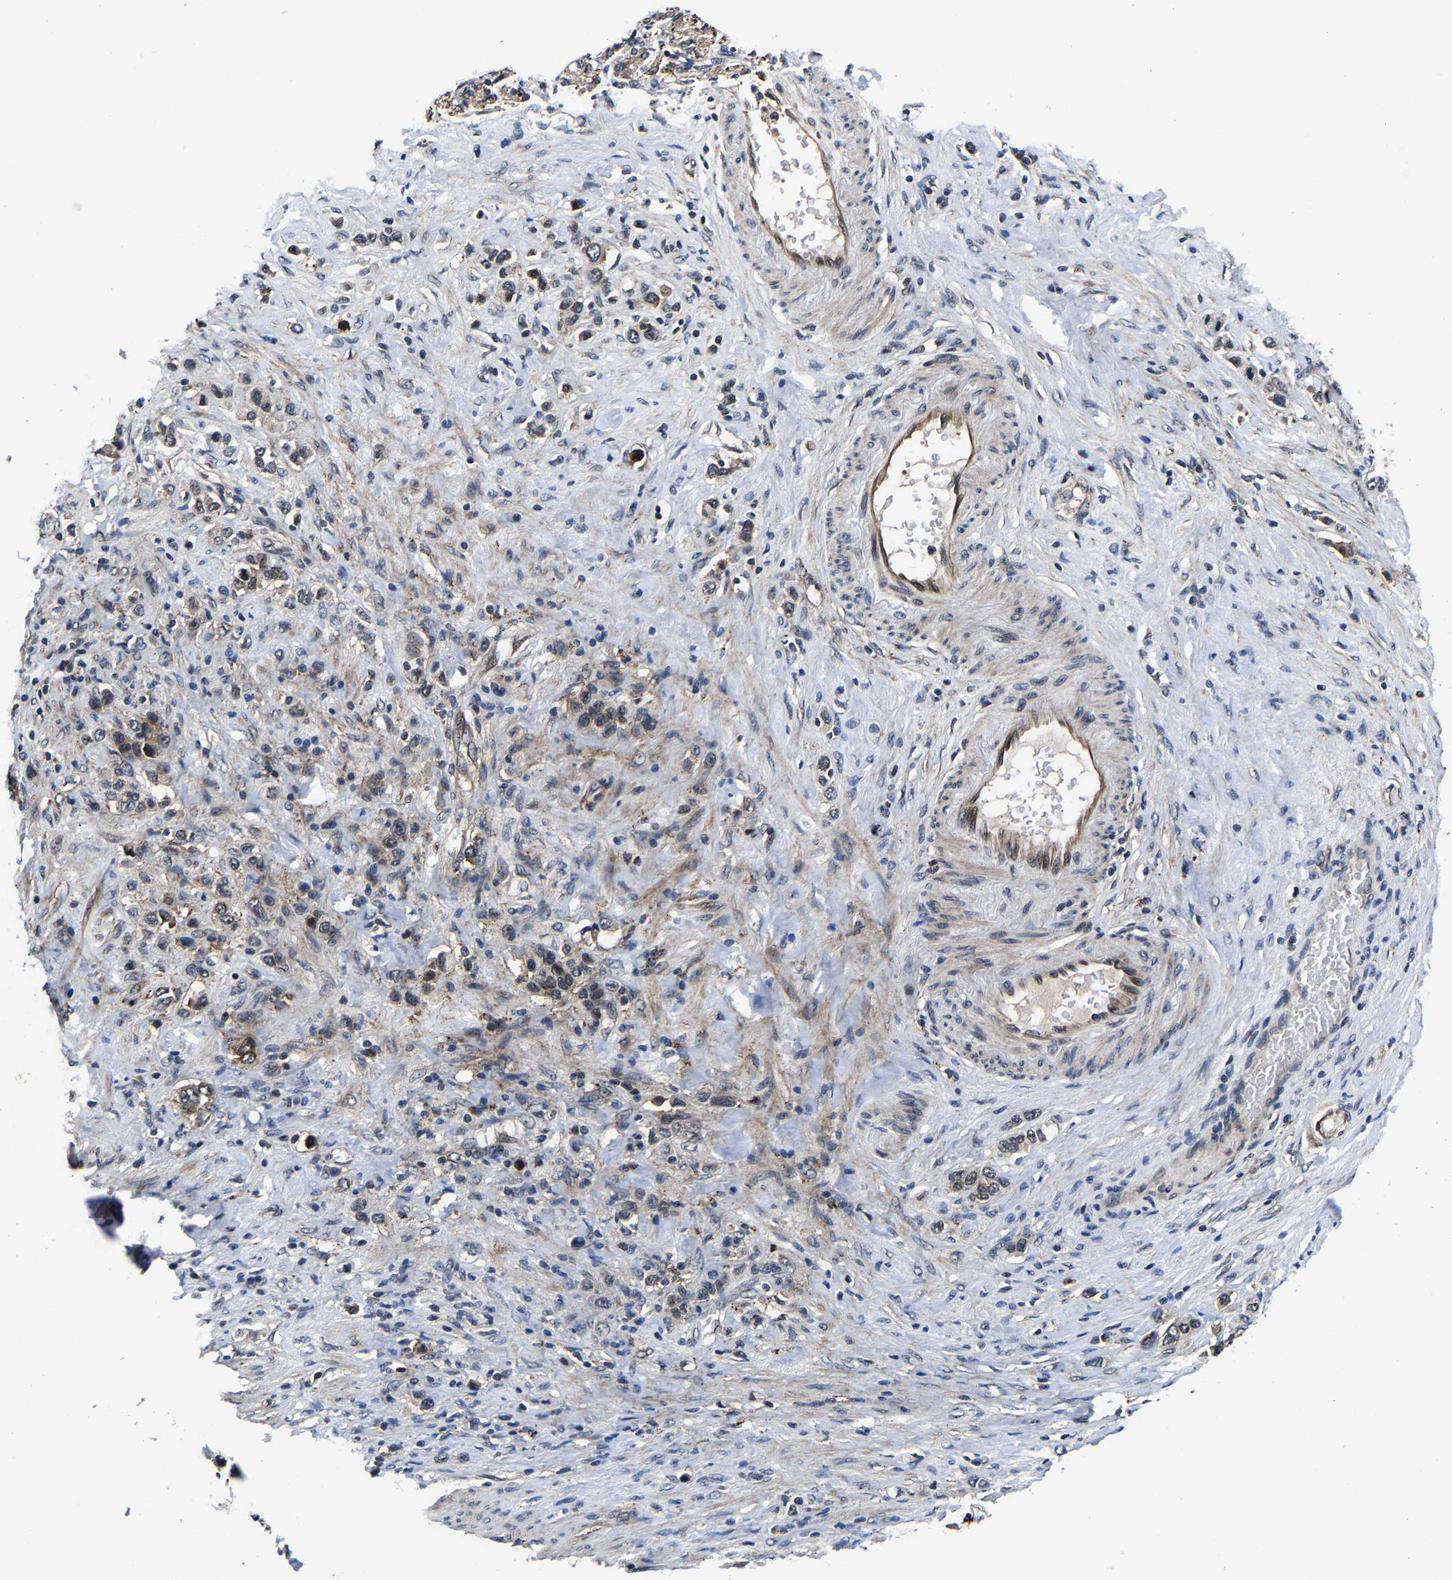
{"staining": {"intensity": "weak", "quantity": "<25%", "location": "cytoplasmic/membranous"}, "tissue": "stomach cancer", "cell_type": "Tumor cells", "image_type": "cancer", "snomed": [{"axis": "morphology", "description": "Adenocarcinoma, NOS"}, {"axis": "topography", "description": "Stomach"}], "caption": "This is an IHC histopathology image of stomach adenocarcinoma. There is no staining in tumor cells.", "gene": "ZCCHC7", "patient": {"sex": "female", "age": 65}}